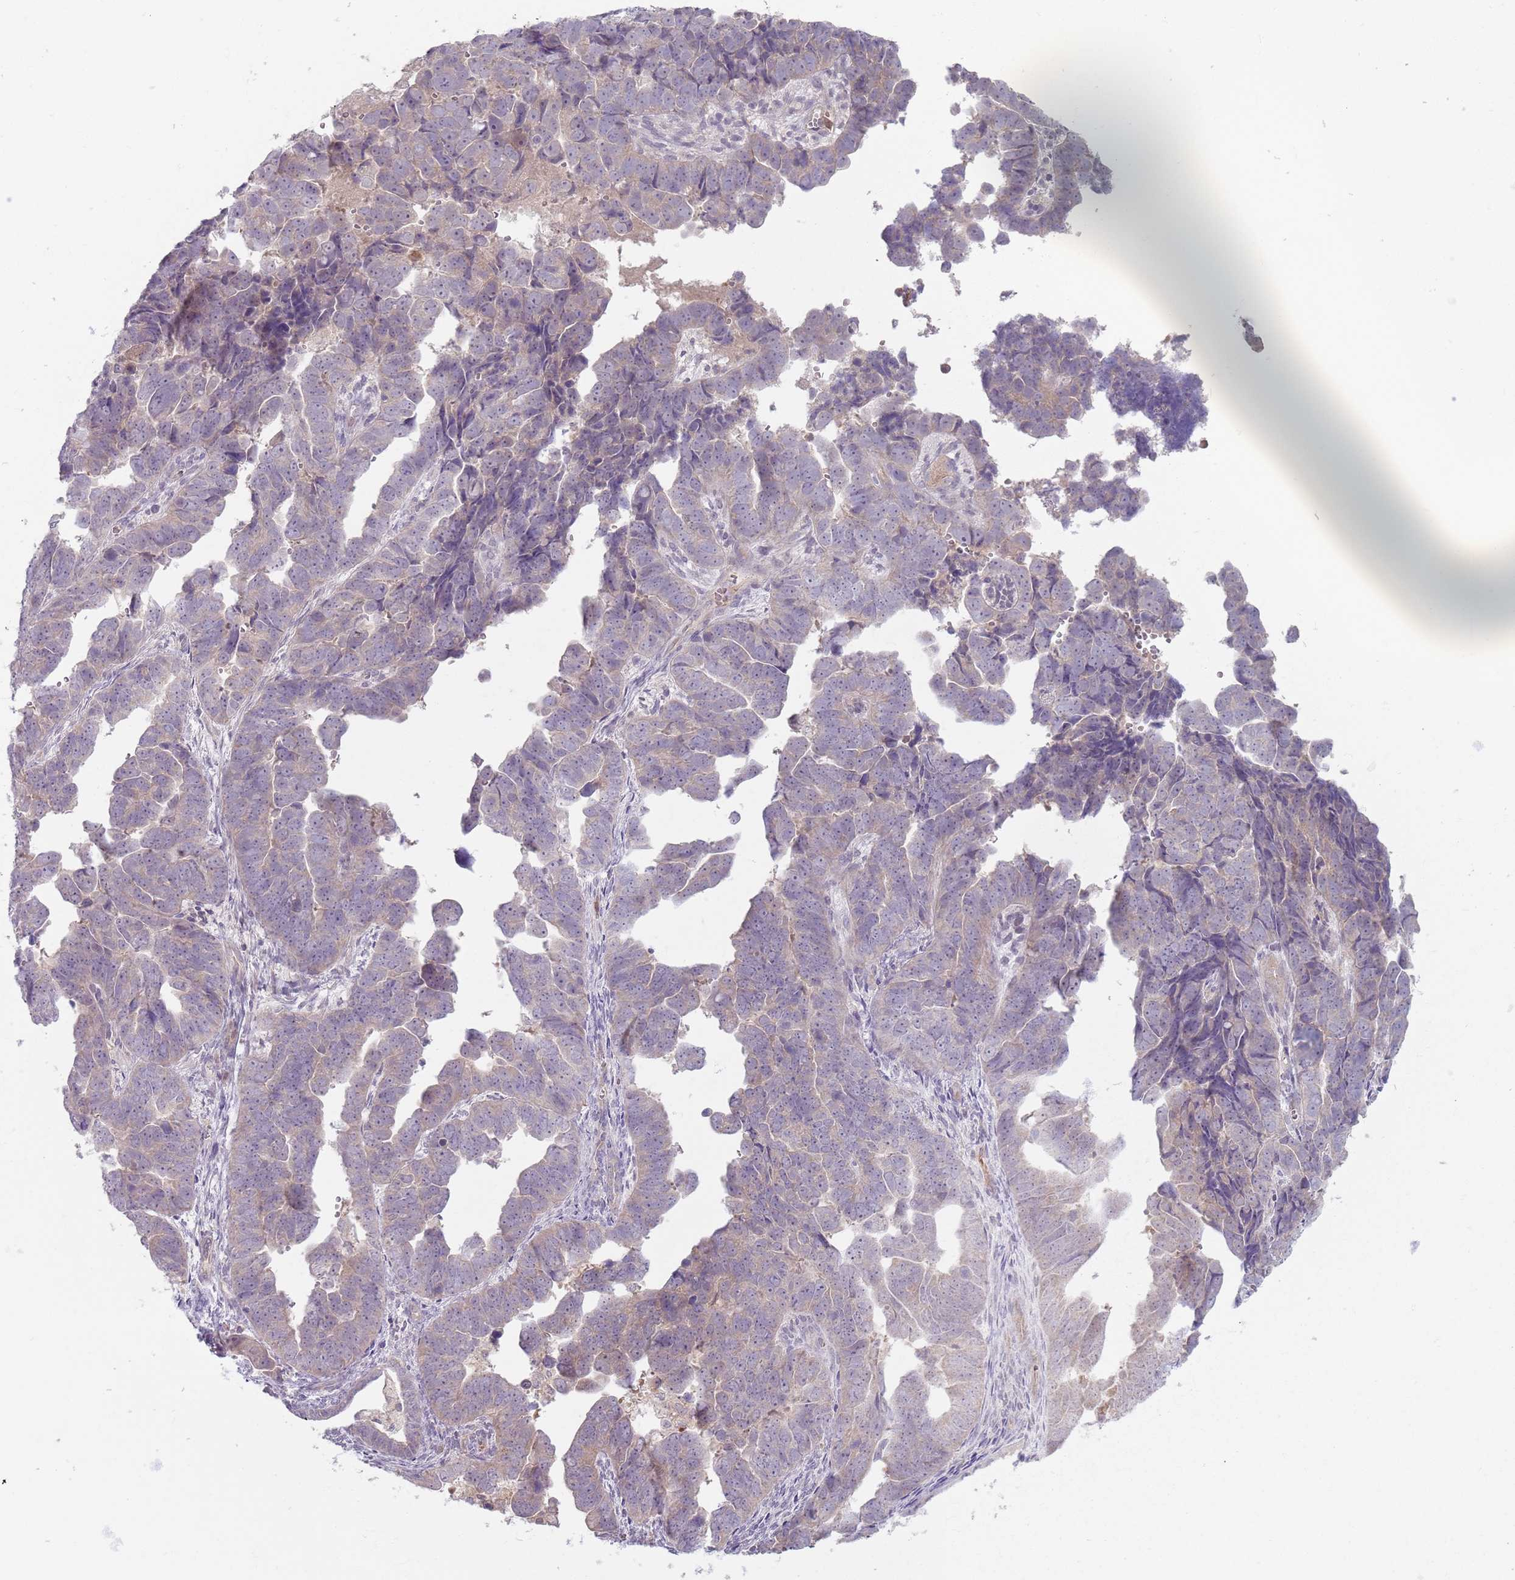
{"staining": {"intensity": "negative", "quantity": "none", "location": "none"}, "tissue": "endometrial cancer", "cell_type": "Tumor cells", "image_type": "cancer", "snomed": [{"axis": "morphology", "description": "Adenocarcinoma, NOS"}, {"axis": "topography", "description": "Endometrium"}], "caption": "This photomicrograph is of adenocarcinoma (endometrial) stained with IHC to label a protein in brown with the nuclei are counter-stained blue. There is no positivity in tumor cells. (DAB (3,3'-diaminobenzidine) immunohistochemistry, high magnification).", "gene": "ZDHHC2", "patient": {"sex": "female", "age": 75}}